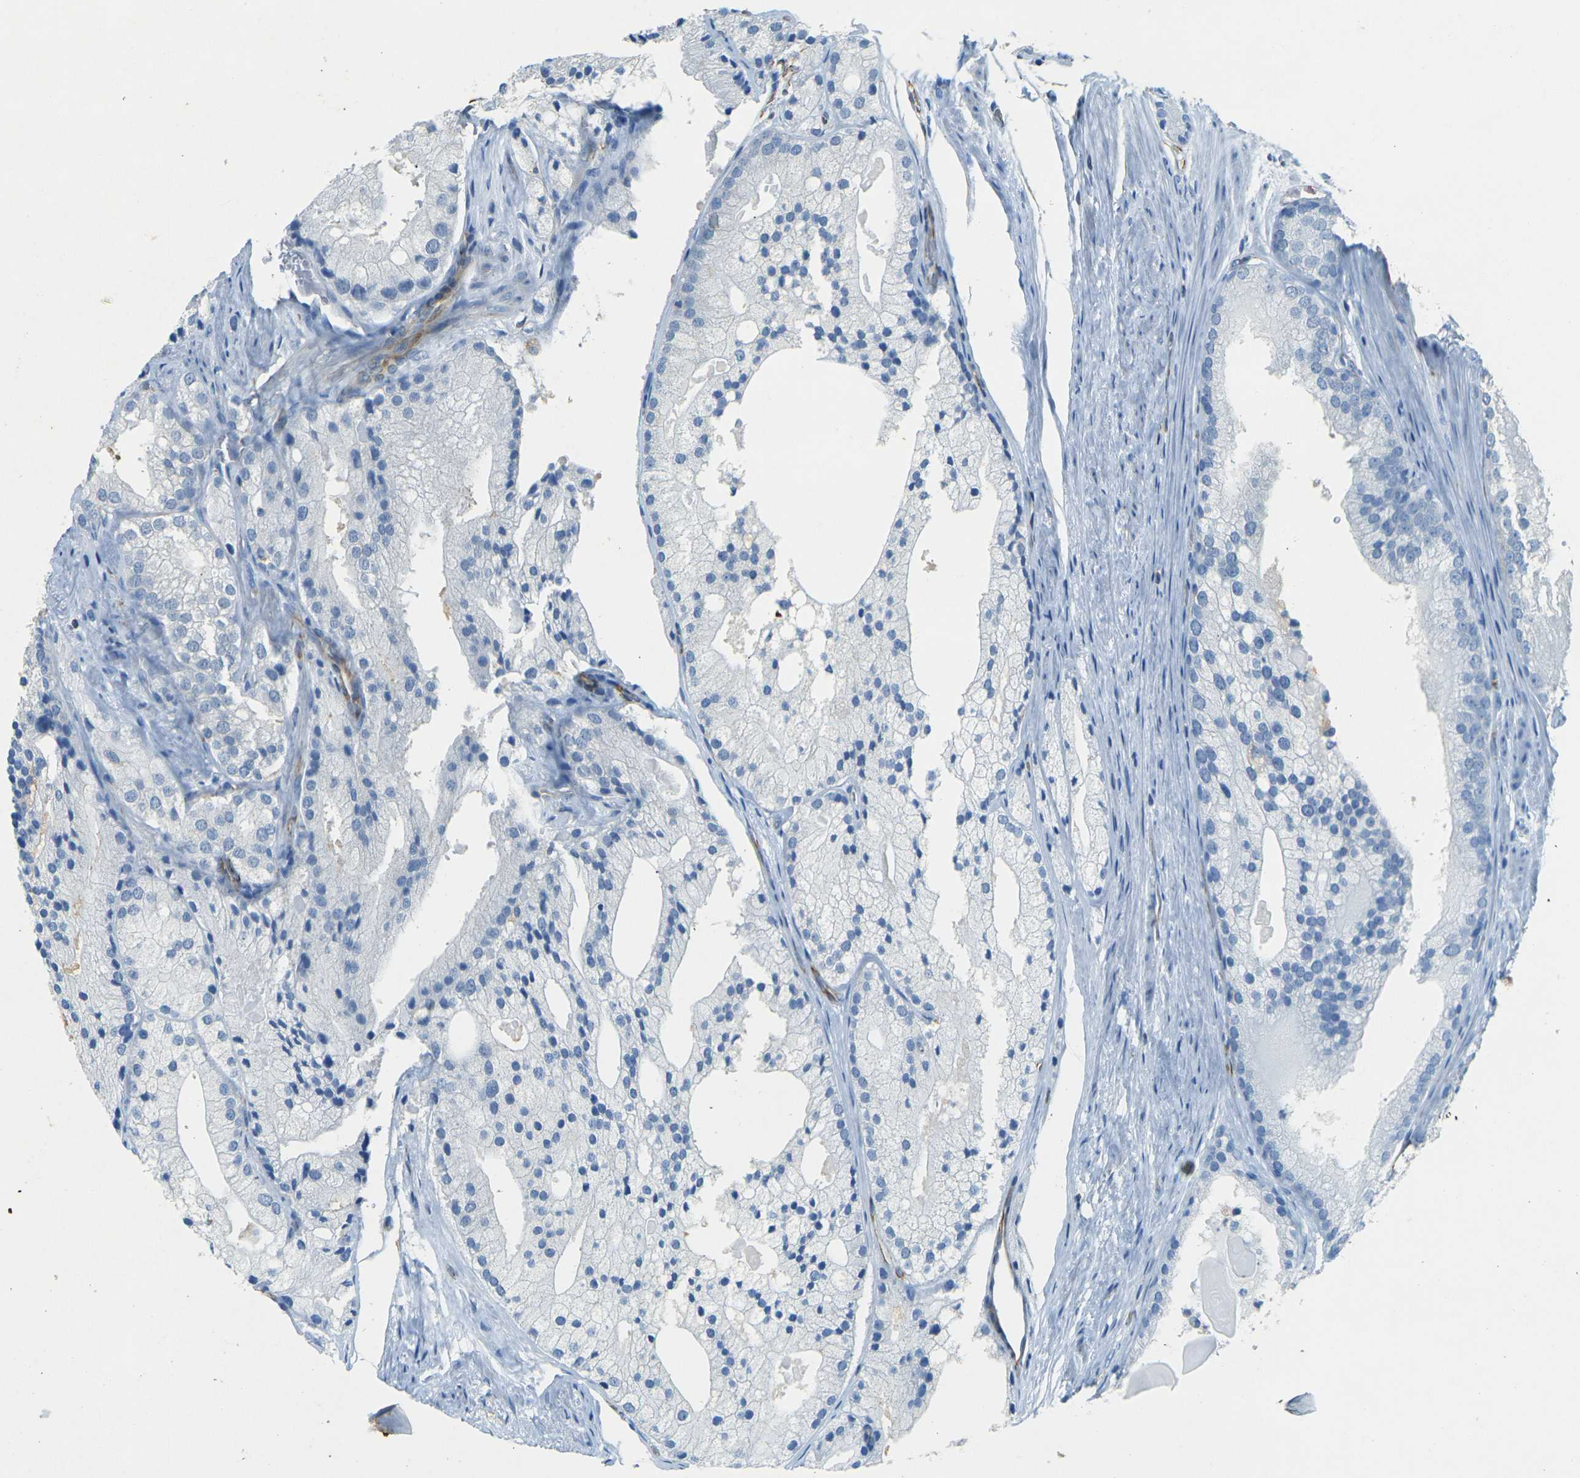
{"staining": {"intensity": "negative", "quantity": "none", "location": "none"}, "tissue": "prostate cancer", "cell_type": "Tumor cells", "image_type": "cancer", "snomed": [{"axis": "morphology", "description": "Adenocarcinoma, Low grade"}, {"axis": "topography", "description": "Prostate"}], "caption": "DAB immunohistochemical staining of prostate cancer reveals no significant expression in tumor cells.", "gene": "SORT1", "patient": {"sex": "male", "age": 69}}